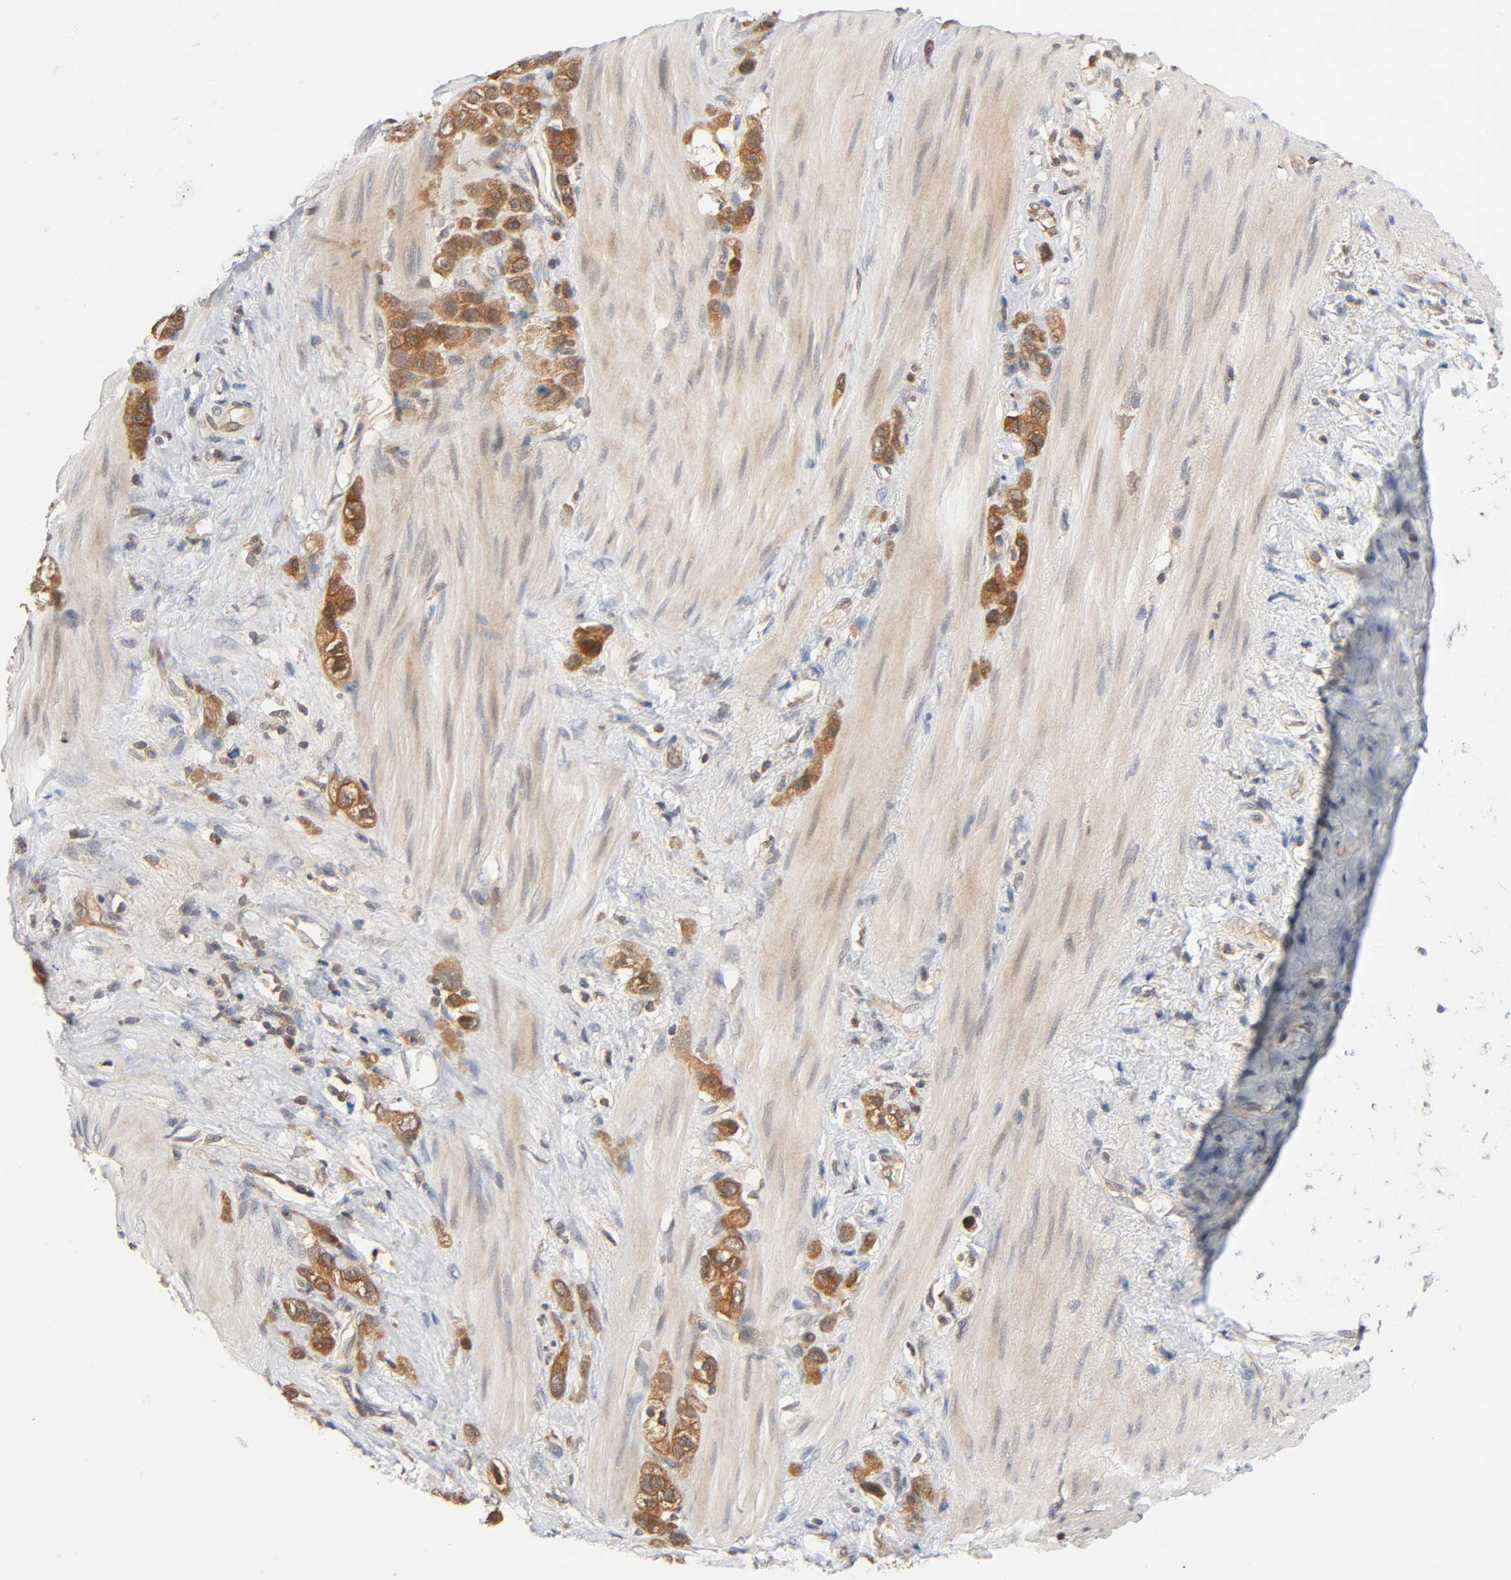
{"staining": {"intensity": "moderate", "quantity": ">75%", "location": "cytoplasmic/membranous"}, "tissue": "stomach cancer", "cell_type": "Tumor cells", "image_type": "cancer", "snomed": [{"axis": "morphology", "description": "Normal tissue, NOS"}, {"axis": "morphology", "description": "Adenocarcinoma, NOS"}, {"axis": "morphology", "description": "Adenocarcinoma, High grade"}, {"axis": "topography", "description": "Stomach, upper"}, {"axis": "topography", "description": "Stomach"}], "caption": "This photomicrograph demonstrates immunohistochemistry (IHC) staining of stomach adenocarcinoma, with medium moderate cytoplasmic/membranous expression in approximately >75% of tumor cells.", "gene": "PRKAB1", "patient": {"sex": "female", "age": 65}}